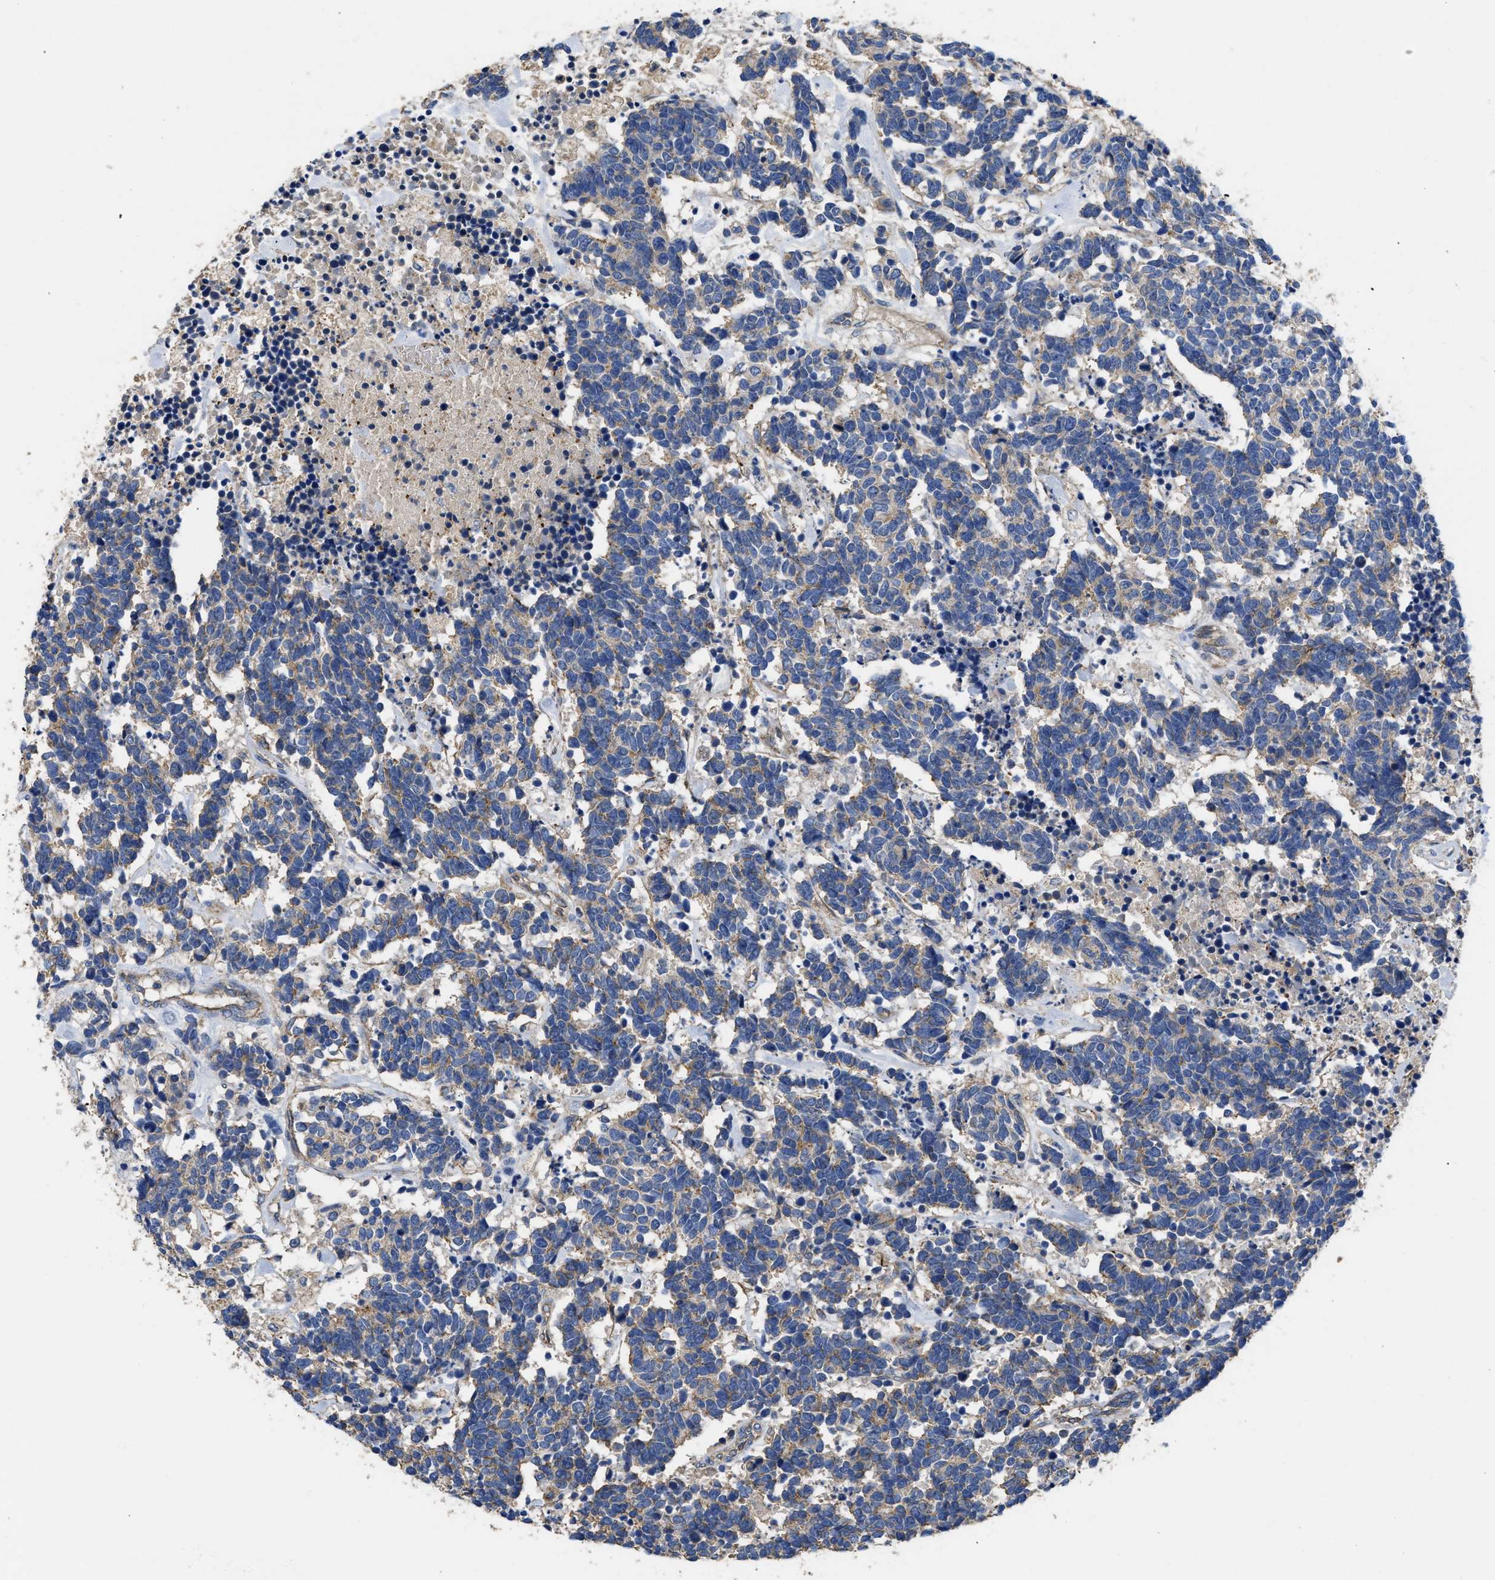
{"staining": {"intensity": "negative", "quantity": "none", "location": "none"}, "tissue": "carcinoid", "cell_type": "Tumor cells", "image_type": "cancer", "snomed": [{"axis": "morphology", "description": "Carcinoma, NOS"}, {"axis": "morphology", "description": "Carcinoid, malignant, NOS"}, {"axis": "topography", "description": "Urinary bladder"}], "caption": "A micrograph of carcinoid stained for a protein exhibits no brown staining in tumor cells. (Stains: DAB (3,3'-diaminobenzidine) immunohistochemistry with hematoxylin counter stain, Microscopy: brightfield microscopy at high magnification).", "gene": "USP4", "patient": {"sex": "male", "age": 57}}